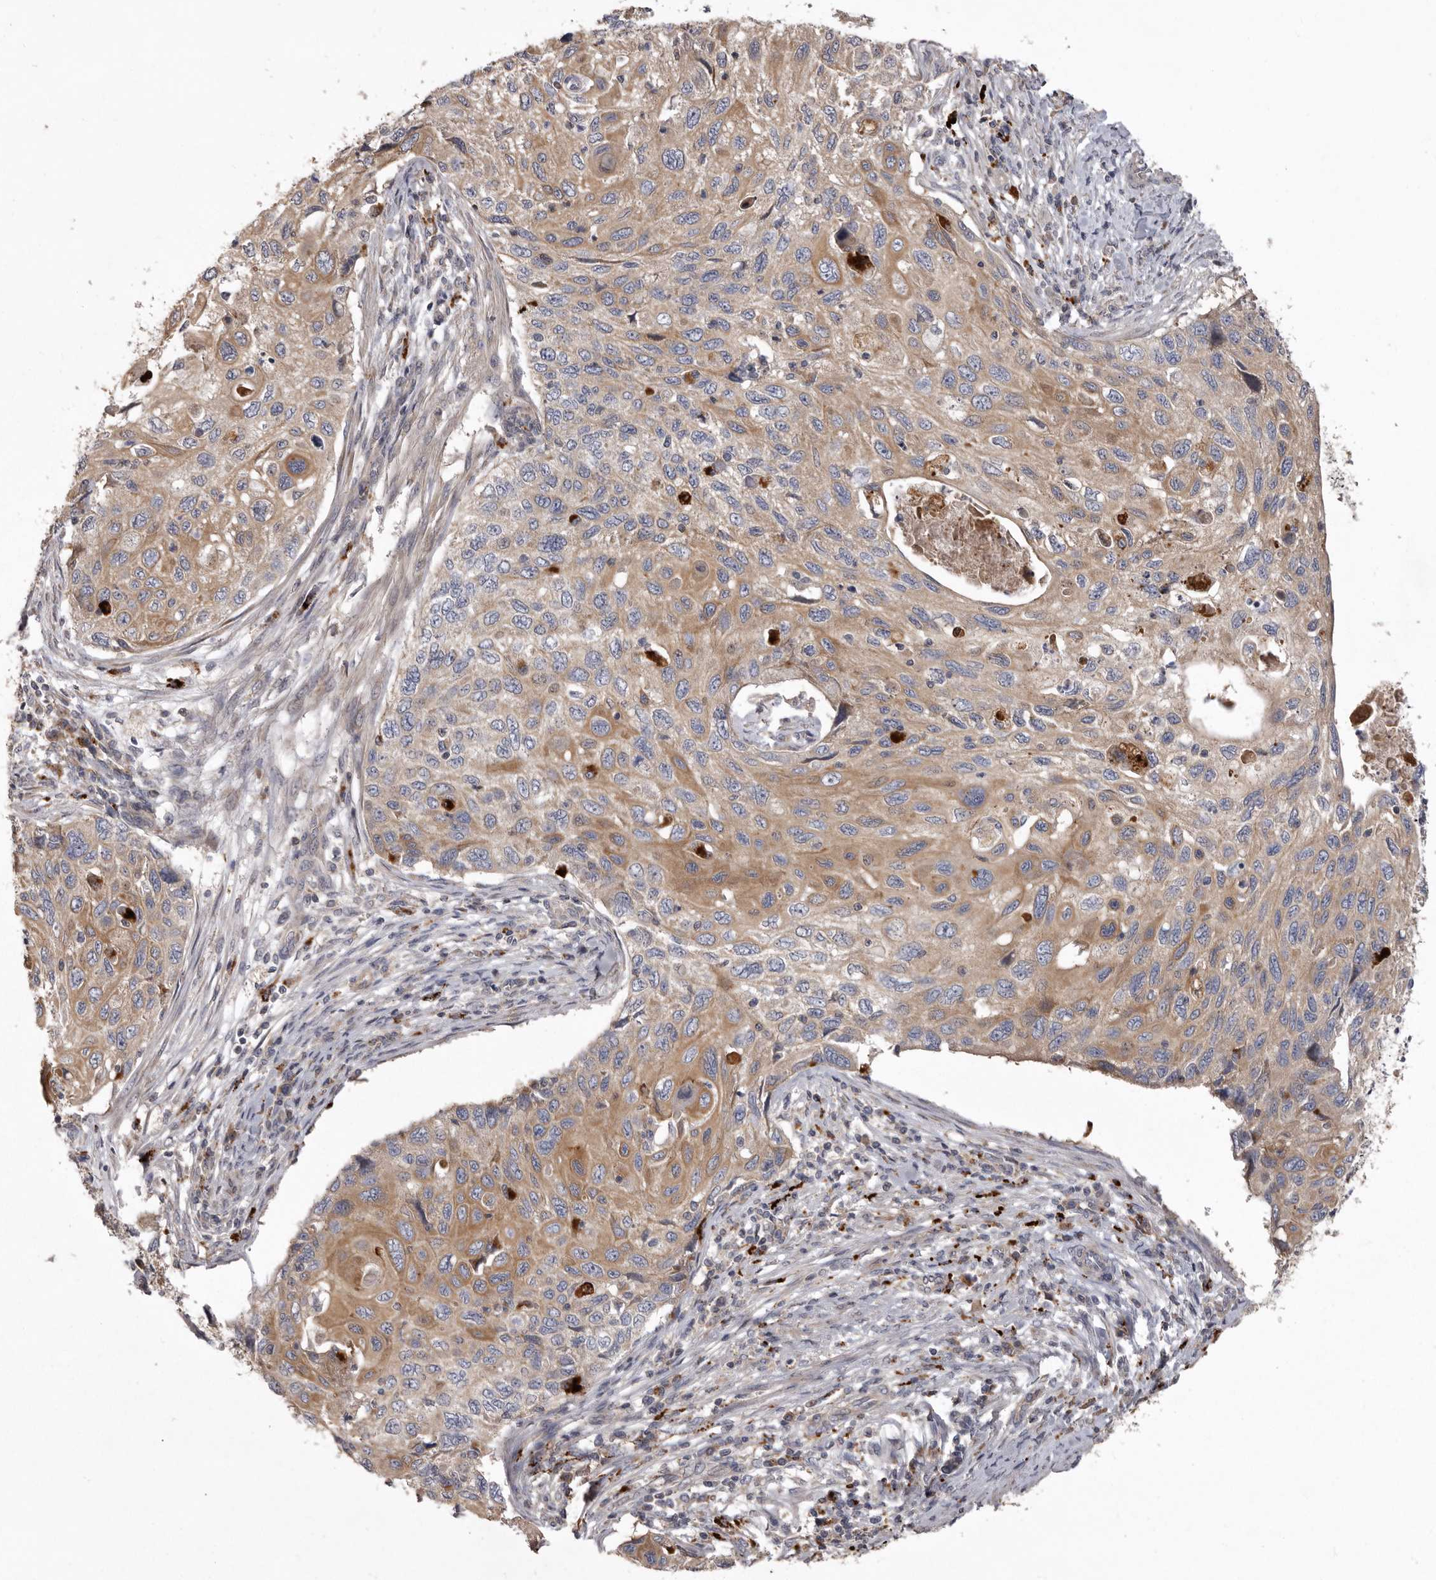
{"staining": {"intensity": "moderate", "quantity": ">75%", "location": "cytoplasmic/membranous"}, "tissue": "cervical cancer", "cell_type": "Tumor cells", "image_type": "cancer", "snomed": [{"axis": "morphology", "description": "Squamous cell carcinoma, NOS"}, {"axis": "topography", "description": "Cervix"}], "caption": "About >75% of tumor cells in cervical cancer exhibit moderate cytoplasmic/membranous protein positivity as visualized by brown immunohistochemical staining.", "gene": "WDR47", "patient": {"sex": "female", "age": 70}}